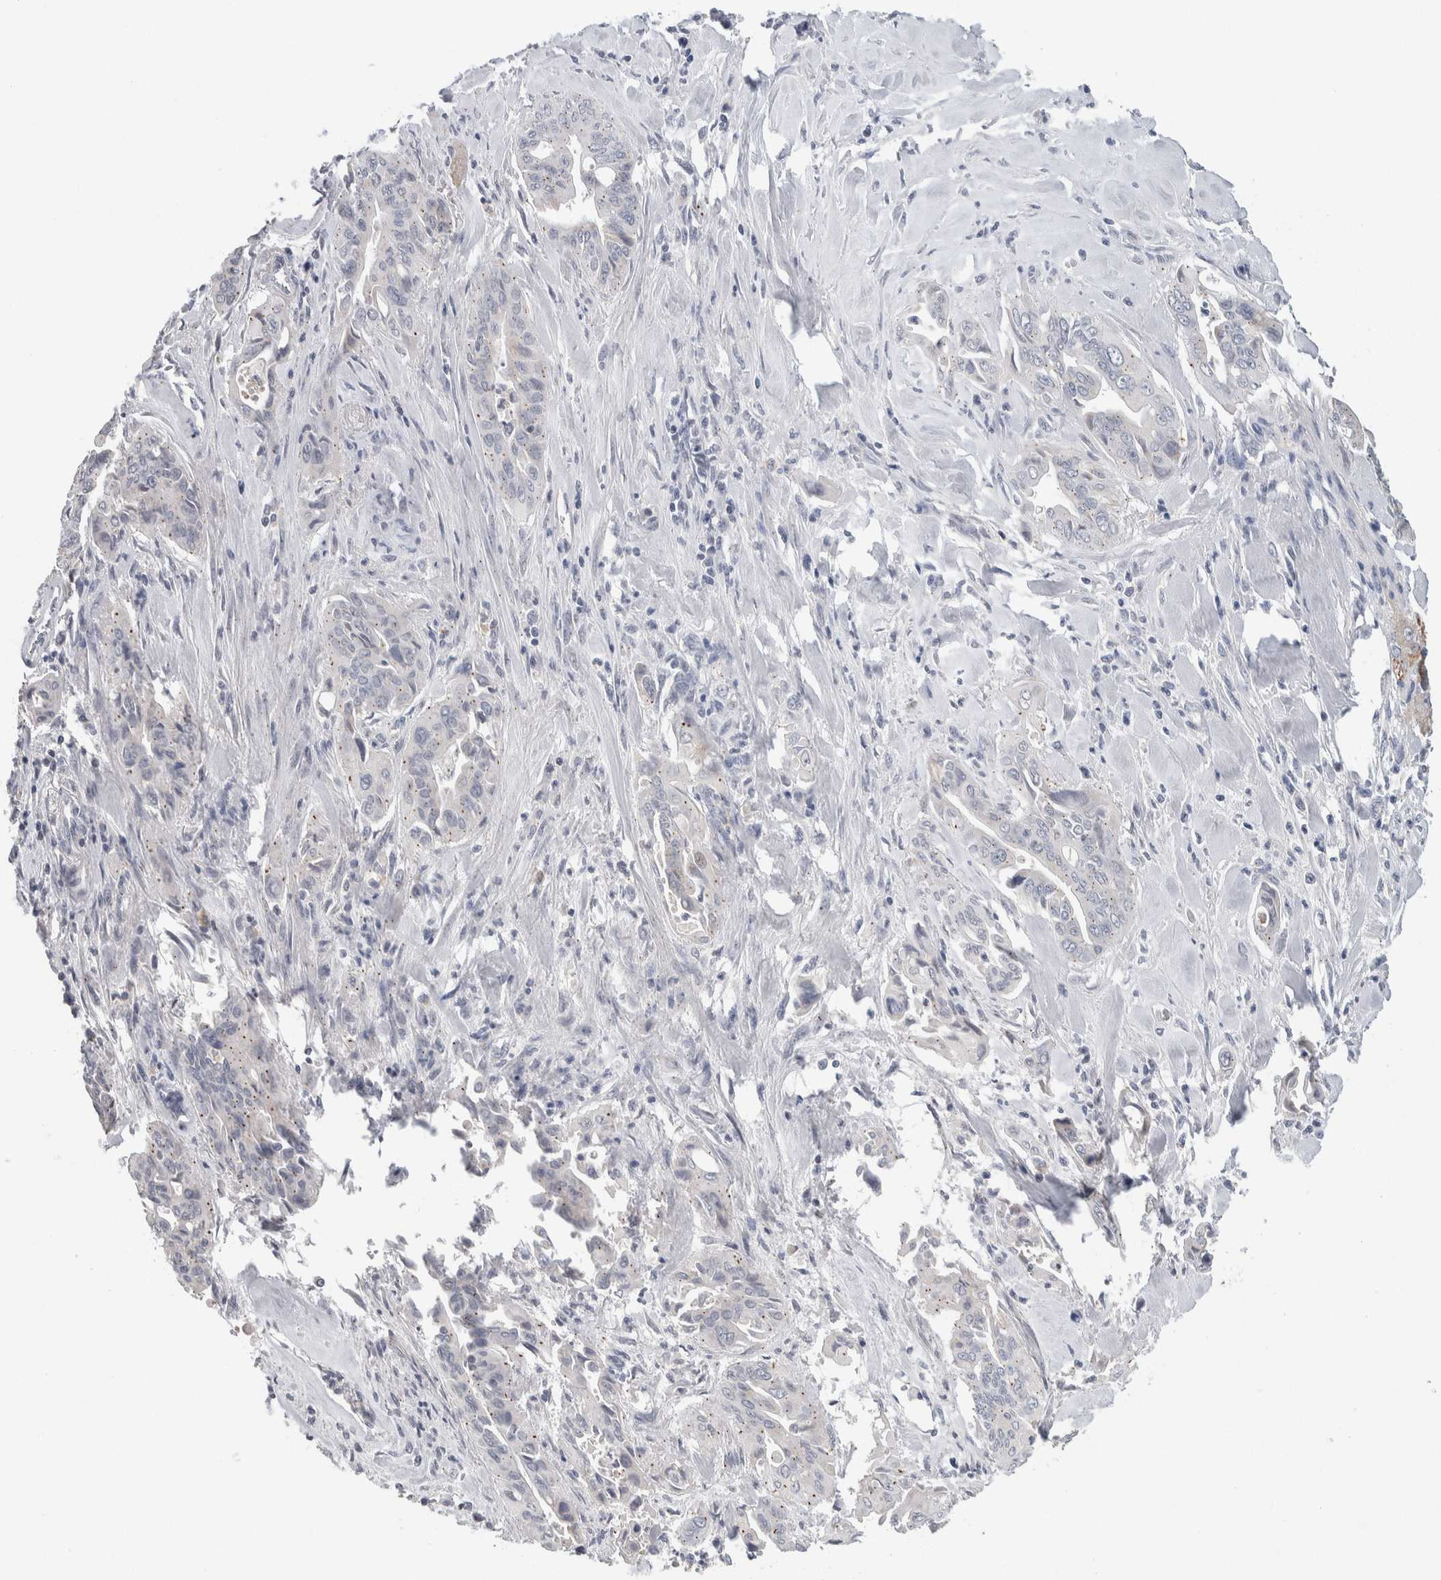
{"staining": {"intensity": "negative", "quantity": "none", "location": "none"}, "tissue": "pancreatic cancer", "cell_type": "Tumor cells", "image_type": "cancer", "snomed": [{"axis": "morphology", "description": "Adenocarcinoma, NOS"}, {"axis": "topography", "description": "Pancreas"}], "caption": "Tumor cells show no significant staining in pancreatic adenocarcinoma.", "gene": "SCN2A", "patient": {"sex": "male", "age": 77}}